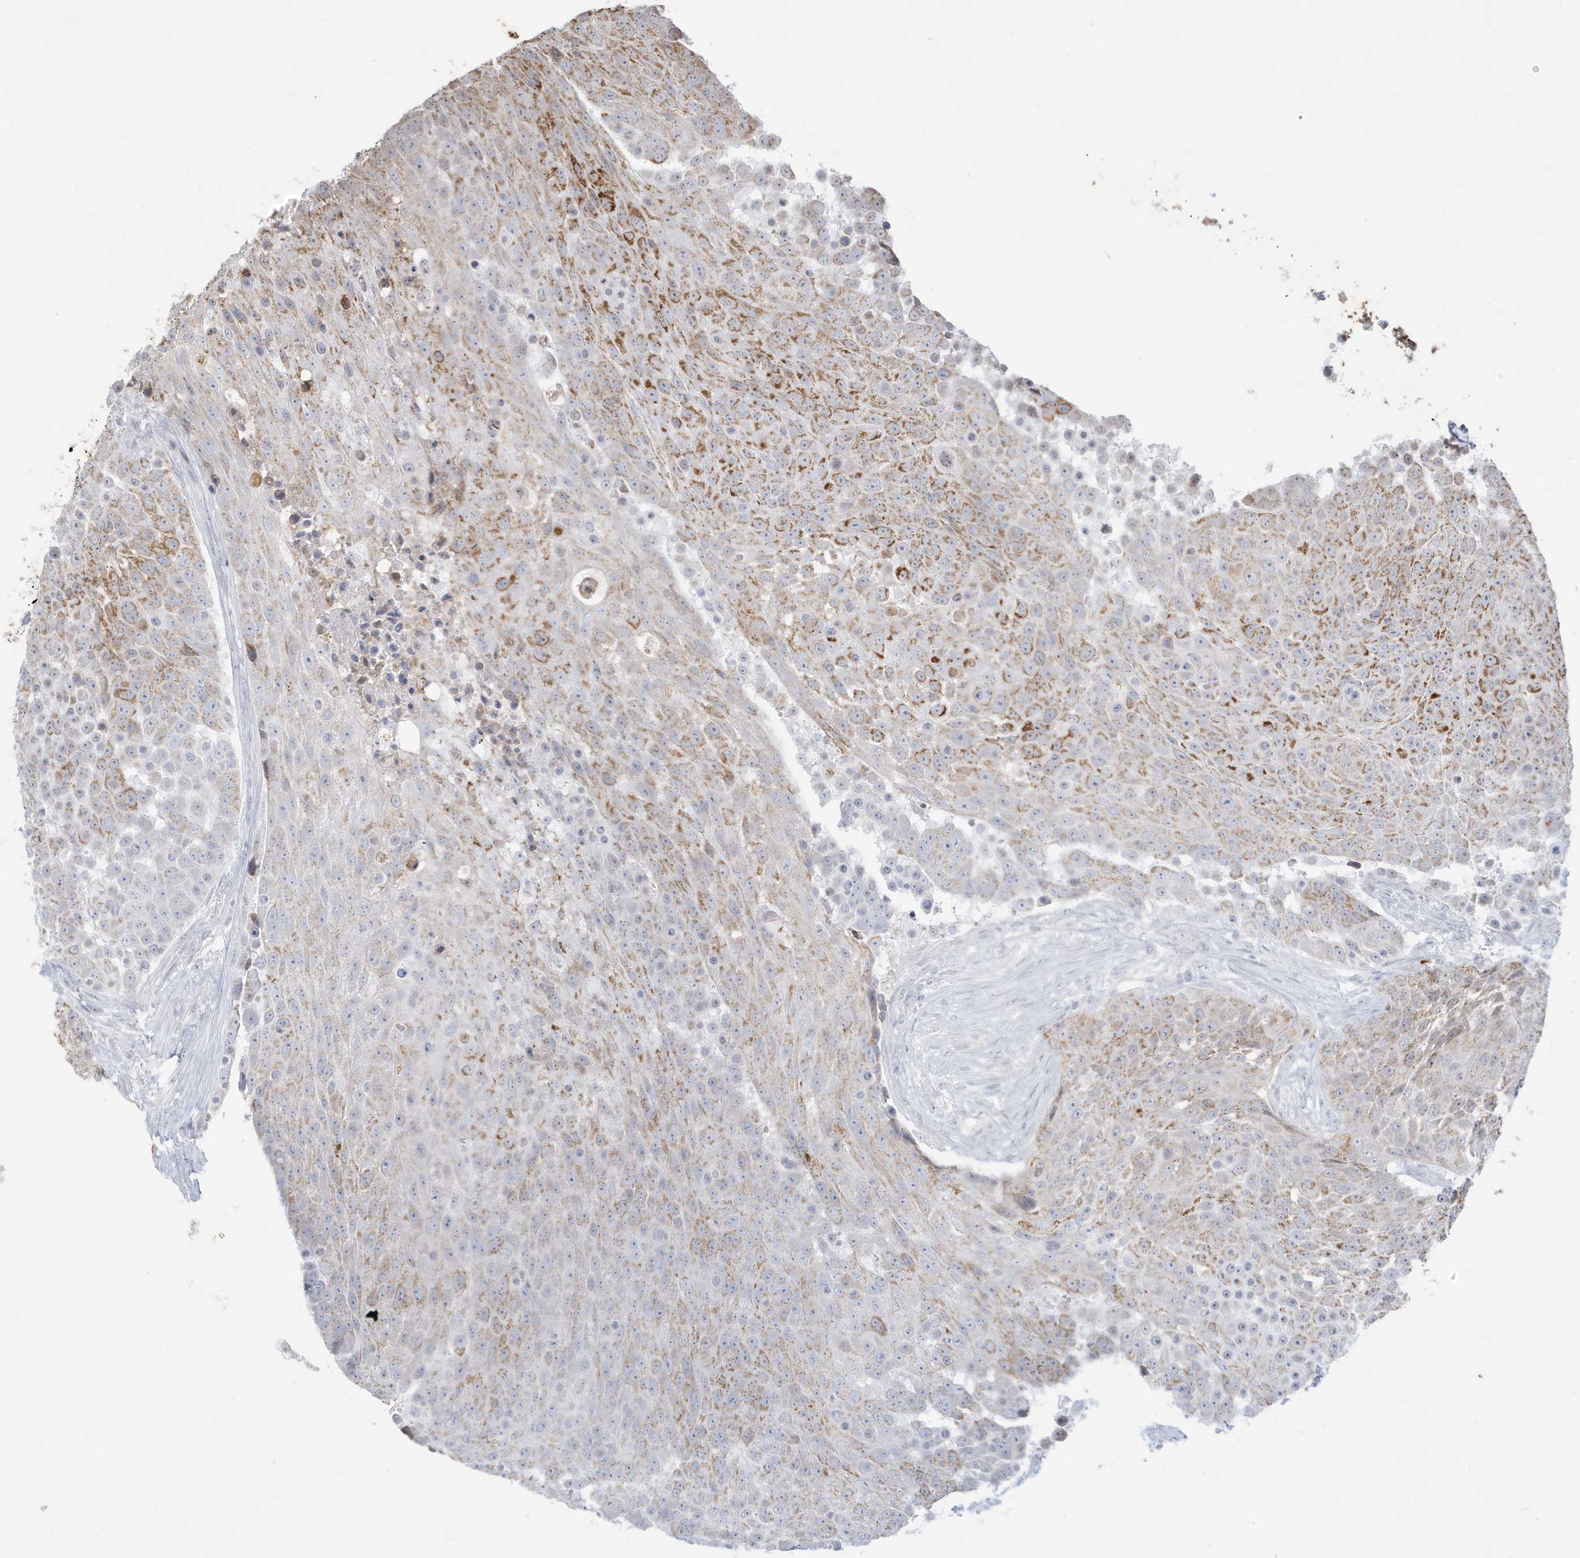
{"staining": {"intensity": "moderate", "quantity": ">75%", "location": "cytoplasmic/membranous"}, "tissue": "urothelial cancer", "cell_type": "Tumor cells", "image_type": "cancer", "snomed": [{"axis": "morphology", "description": "Urothelial carcinoma, High grade"}, {"axis": "topography", "description": "Urinary bladder"}], "caption": "An image showing moderate cytoplasmic/membranous staining in approximately >75% of tumor cells in urothelial carcinoma (high-grade), as visualized by brown immunohistochemical staining.", "gene": "FNDC1", "patient": {"sex": "female", "age": 63}}